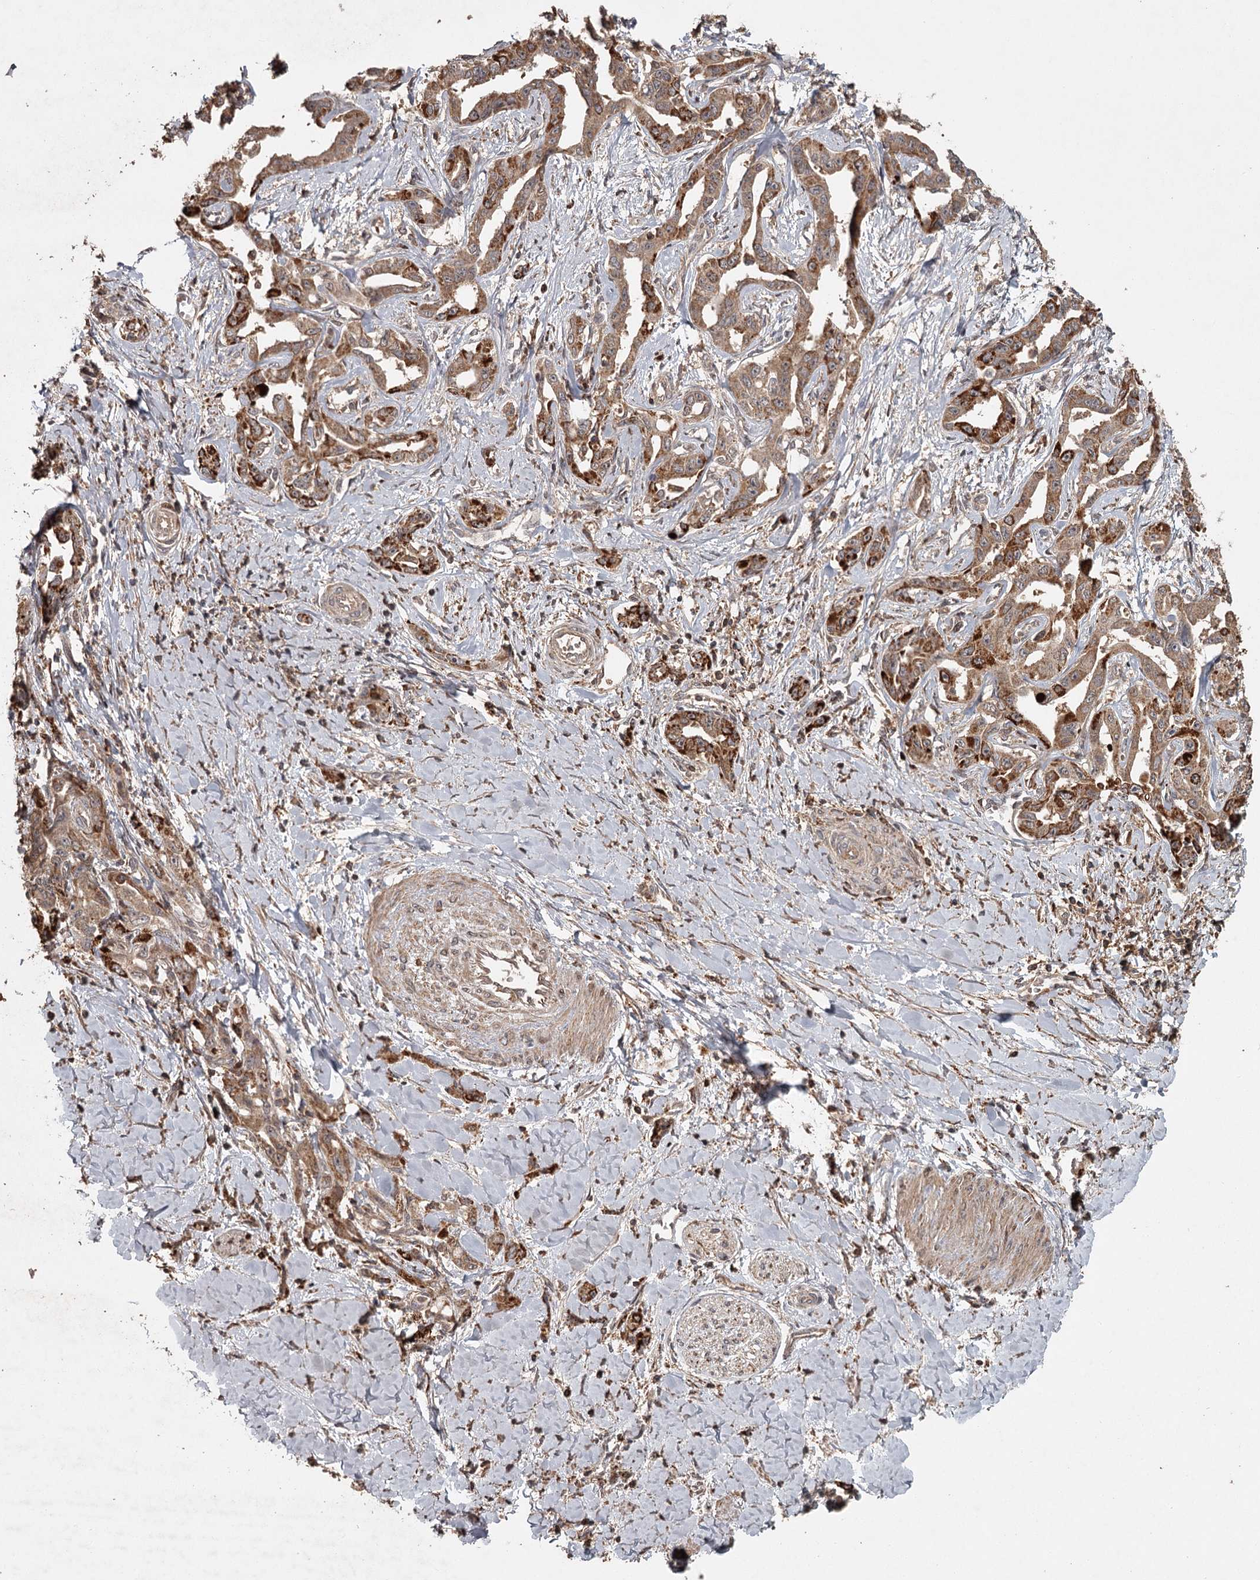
{"staining": {"intensity": "moderate", "quantity": ">75%", "location": "cytoplasmic/membranous"}, "tissue": "liver cancer", "cell_type": "Tumor cells", "image_type": "cancer", "snomed": [{"axis": "morphology", "description": "Cholangiocarcinoma"}, {"axis": "topography", "description": "Liver"}], "caption": "Immunohistochemical staining of human liver cholangiocarcinoma reveals medium levels of moderate cytoplasmic/membranous protein positivity in approximately >75% of tumor cells.", "gene": "FAXC", "patient": {"sex": "male", "age": 59}}